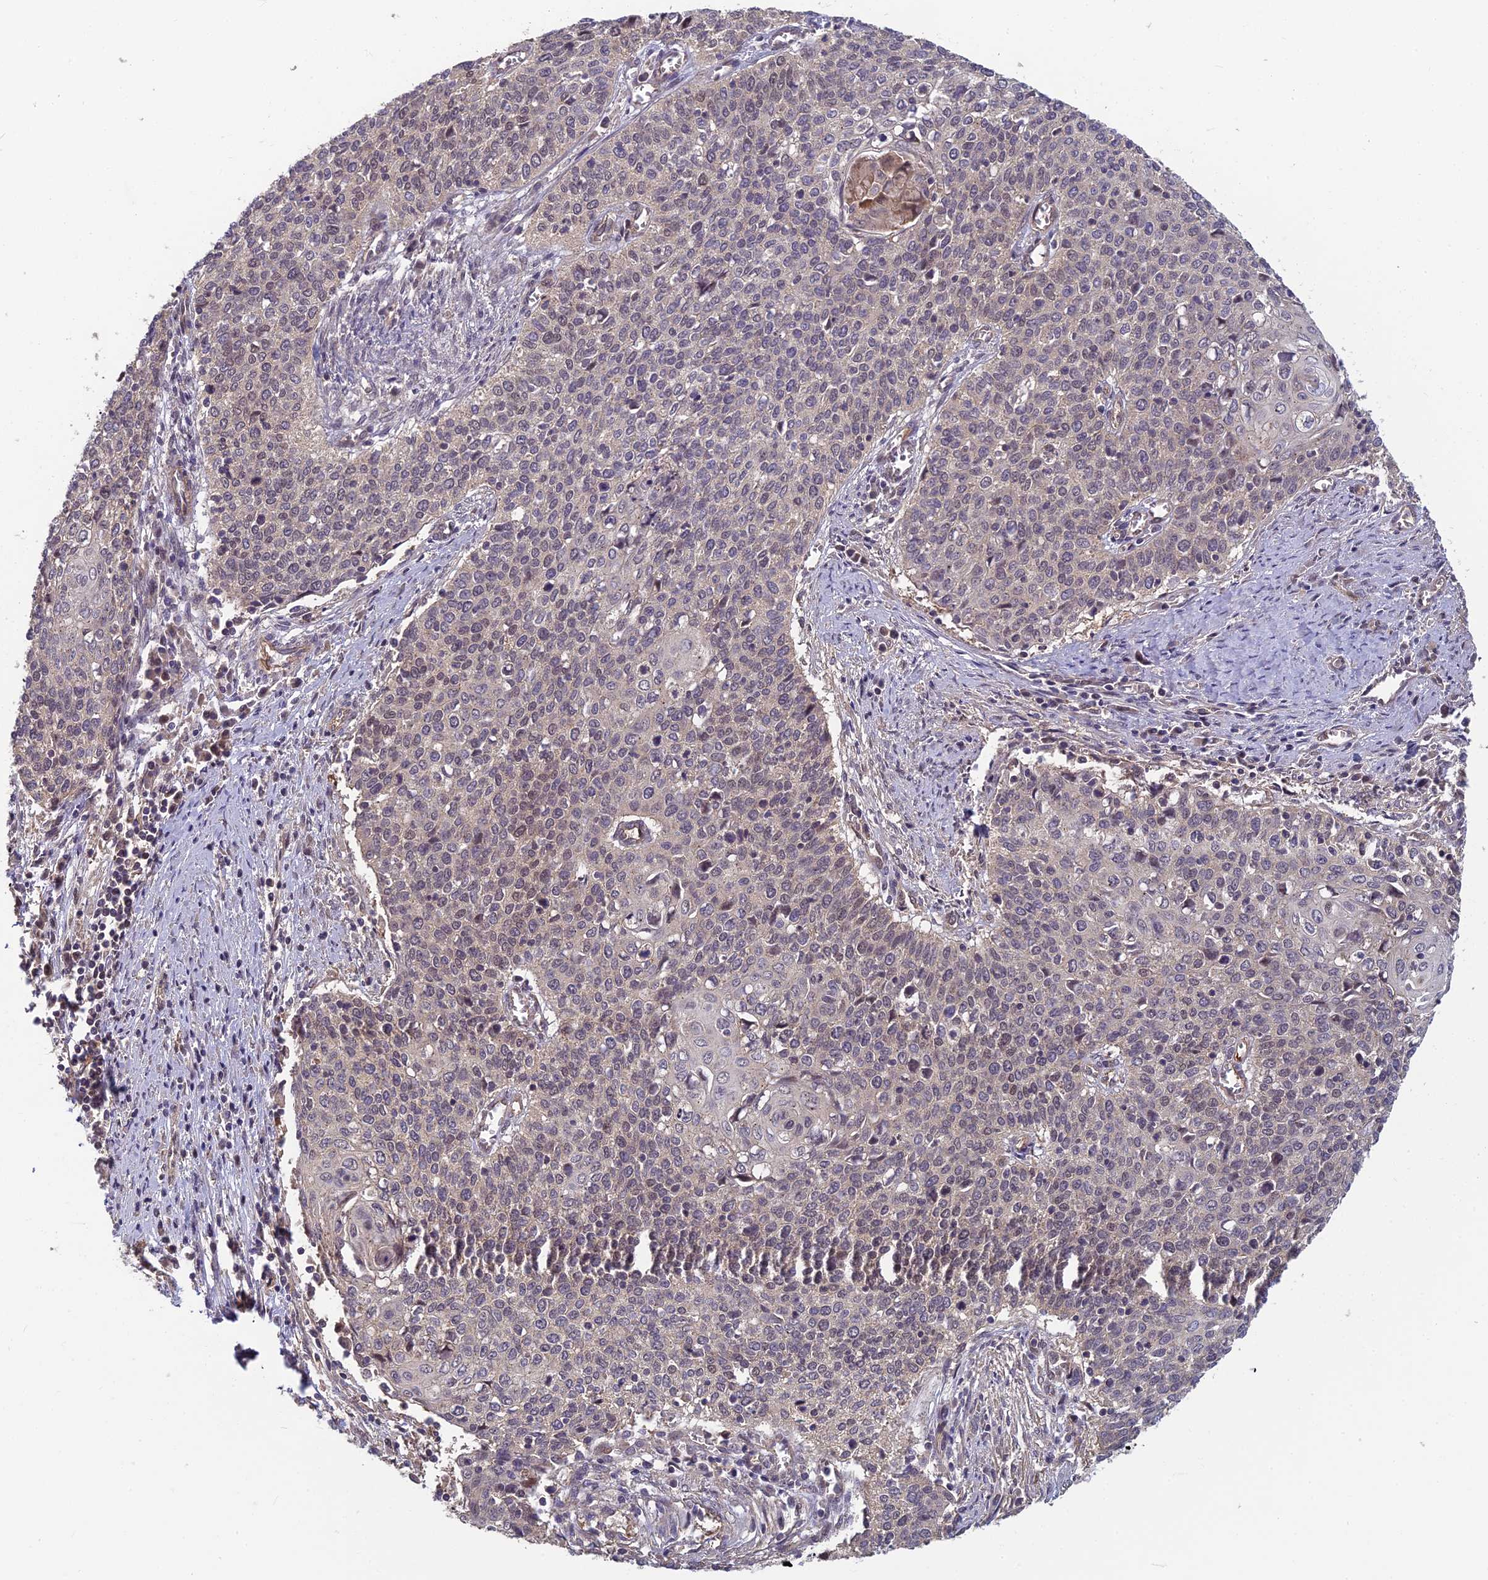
{"staining": {"intensity": "weak", "quantity": "<25%", "location": "cytoplasmic/membranous,nuclear"}, "tissue": "cervical cancer", "cell_type": "Tumor cells", "image_type": "cancer", "snomed": [{"axis": "morphology", "description": "Squamous cell carcinoma, NOS"}, {"axis": "topography", "description": "Cervix"}], "caption": "Tumor cells are negative for brown protein staining in cervical squamous cell carcinoma.", "gene": "PIKFYVE", "patient": {"sex": "female", "age": 39}}